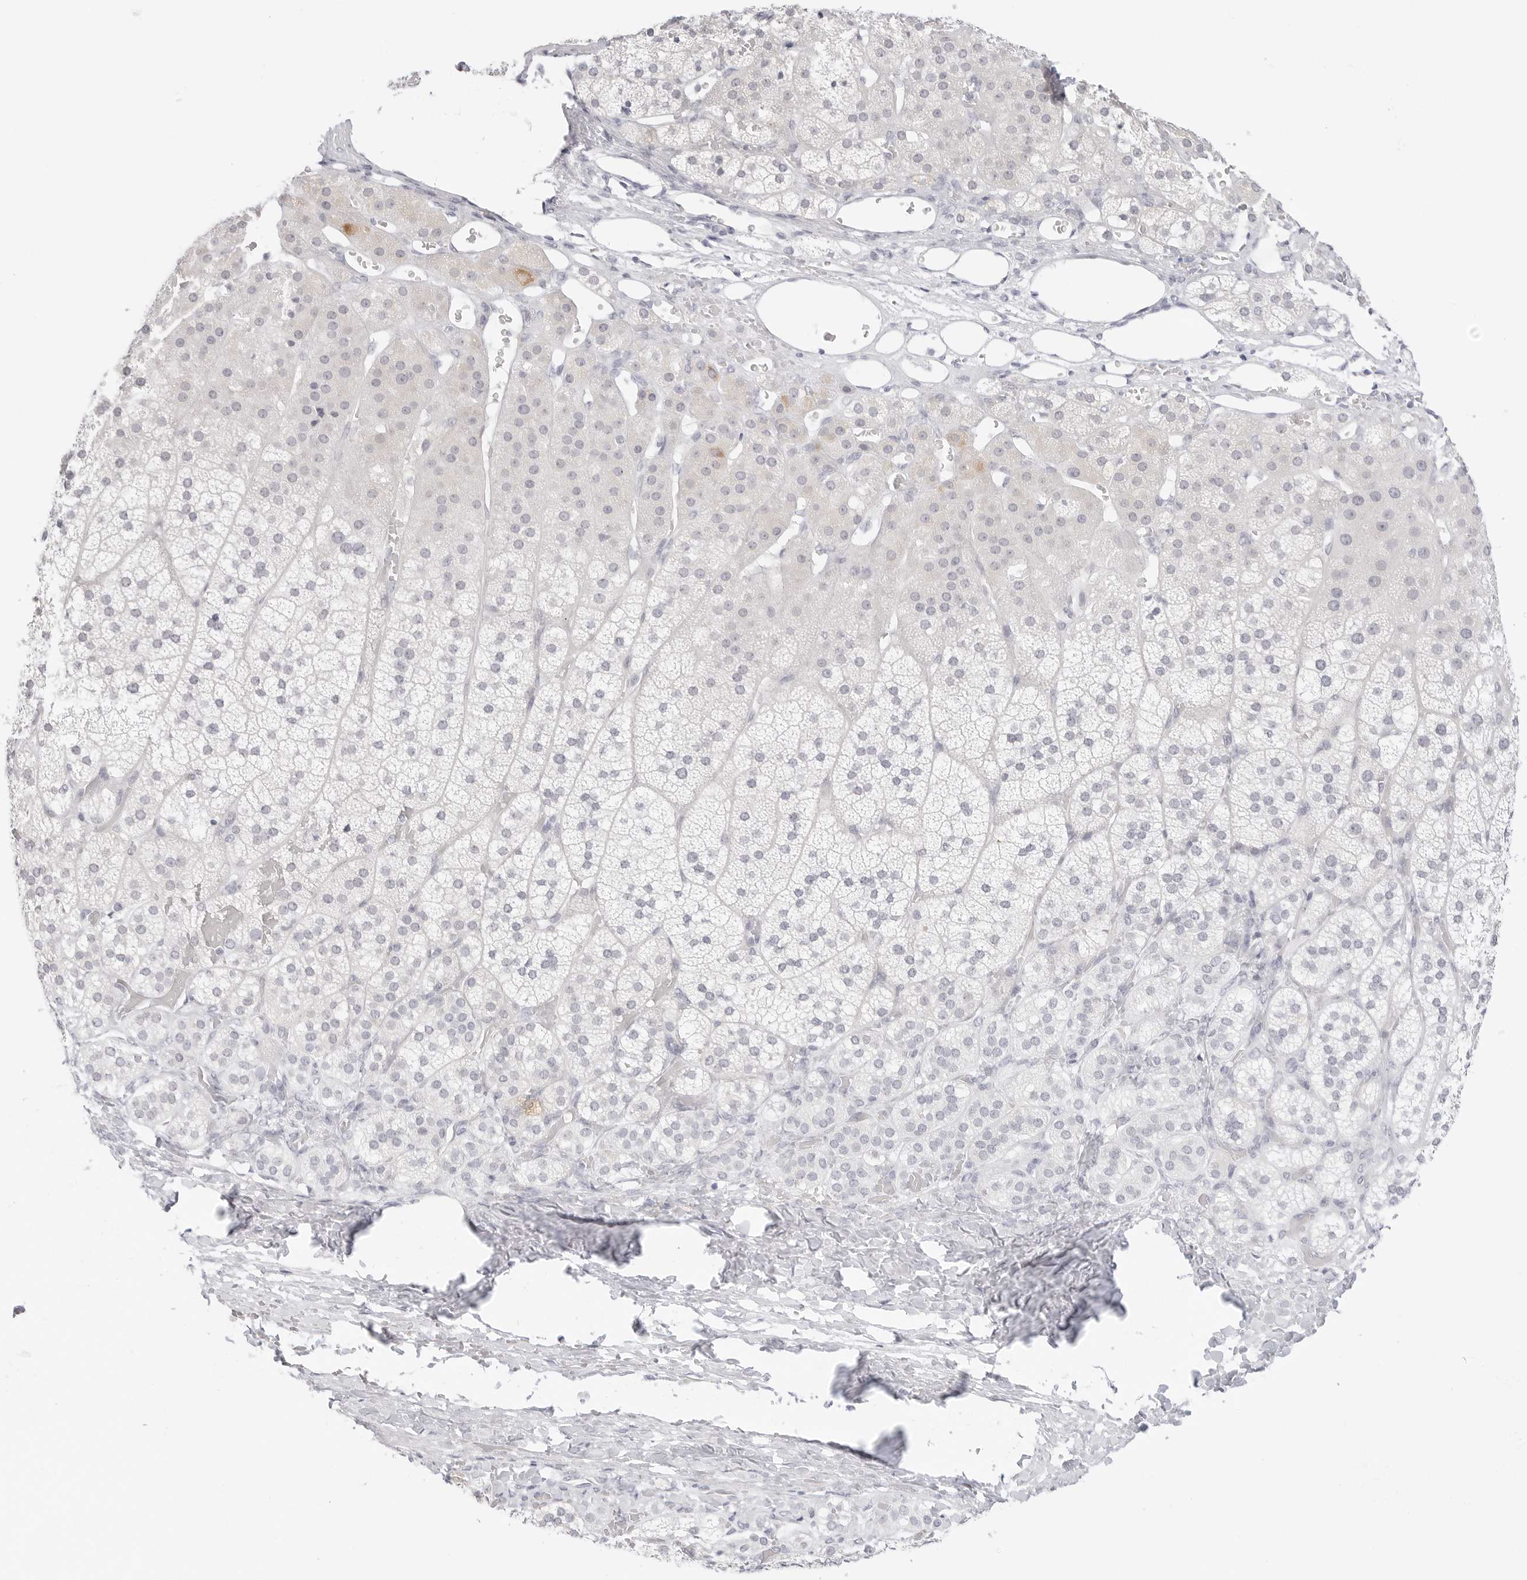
{"staining": {"intensity": "weak", "quantity": "<25%", "location": "cytoplasmic/membranous"}, "tissue": "adrenal gland", "cell_type": "Glandular cells", "image_type": "normal", "snomed": [{"axis": "morphology", "description": "Normal tissue, NOS"}, {"axis": "topography", "description": "Adrenal gland"}], "caption": "A high-resolution photomicrograph shows IHC staining of unremarkable adrenal gland, which exhibits no significant expression in glandular cells.", "gene": "HMGCS2", "patient": {"sex": "female", "age": 44}}